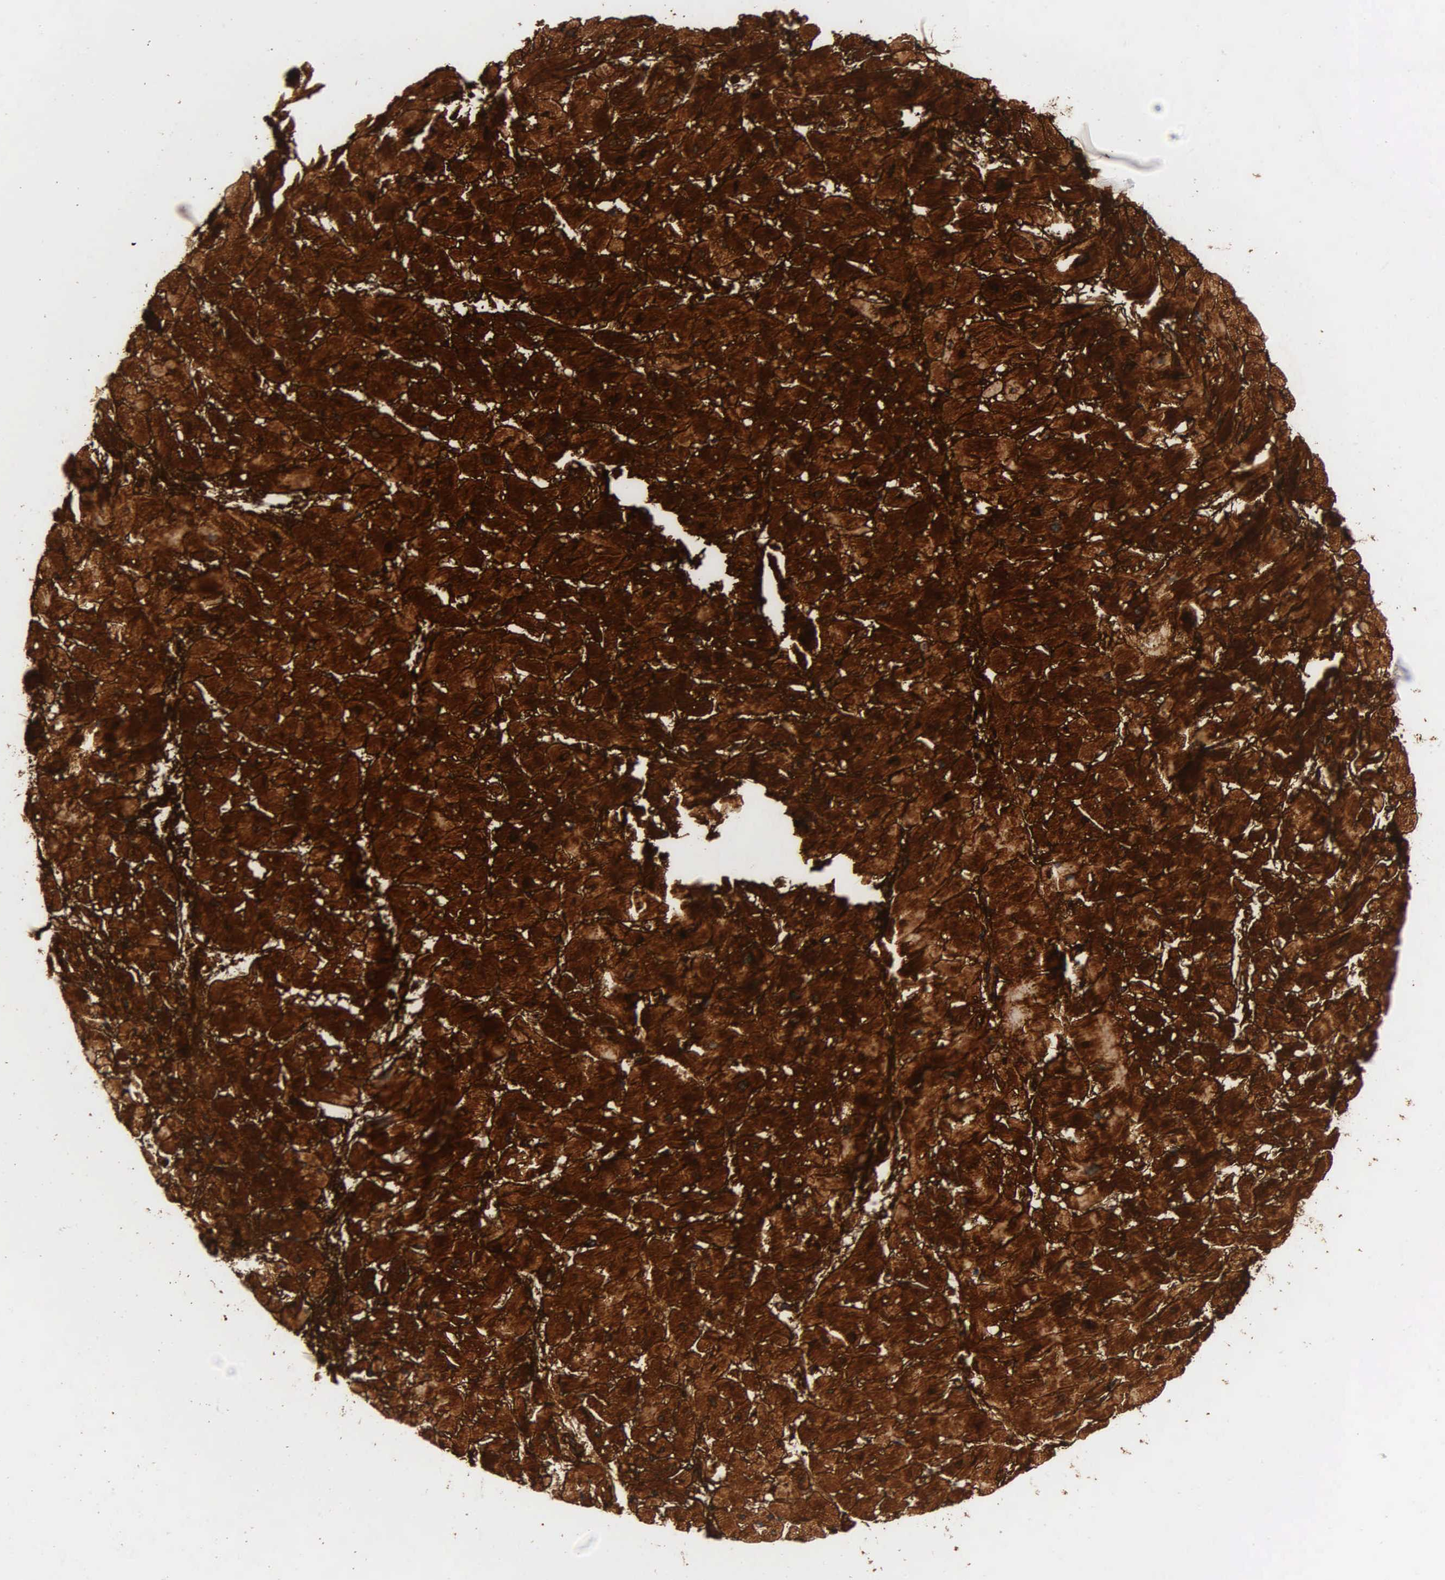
{"staining": {"intensity": "strong", "quantity": ">75%", "location": "cytoplasmic/membranous"}, "tissue": "heart muscle", "cell_type": "Cardiomyocytes", "image_type": "normal", "snomed": [{"axis": "morphology", "description": "Normal tissue, NOS"}, {"axis": "topography", "description": "Heart"}], "caption": "This photomicrograph shows immunohistochemistry (IHC) staining of benign human heart muscle, with high strong cytoplasmic/membranous positivity in about >75% of cardiomyocytes.", "gene": "MB", "patient": {"sex": "male", "age": 45}}